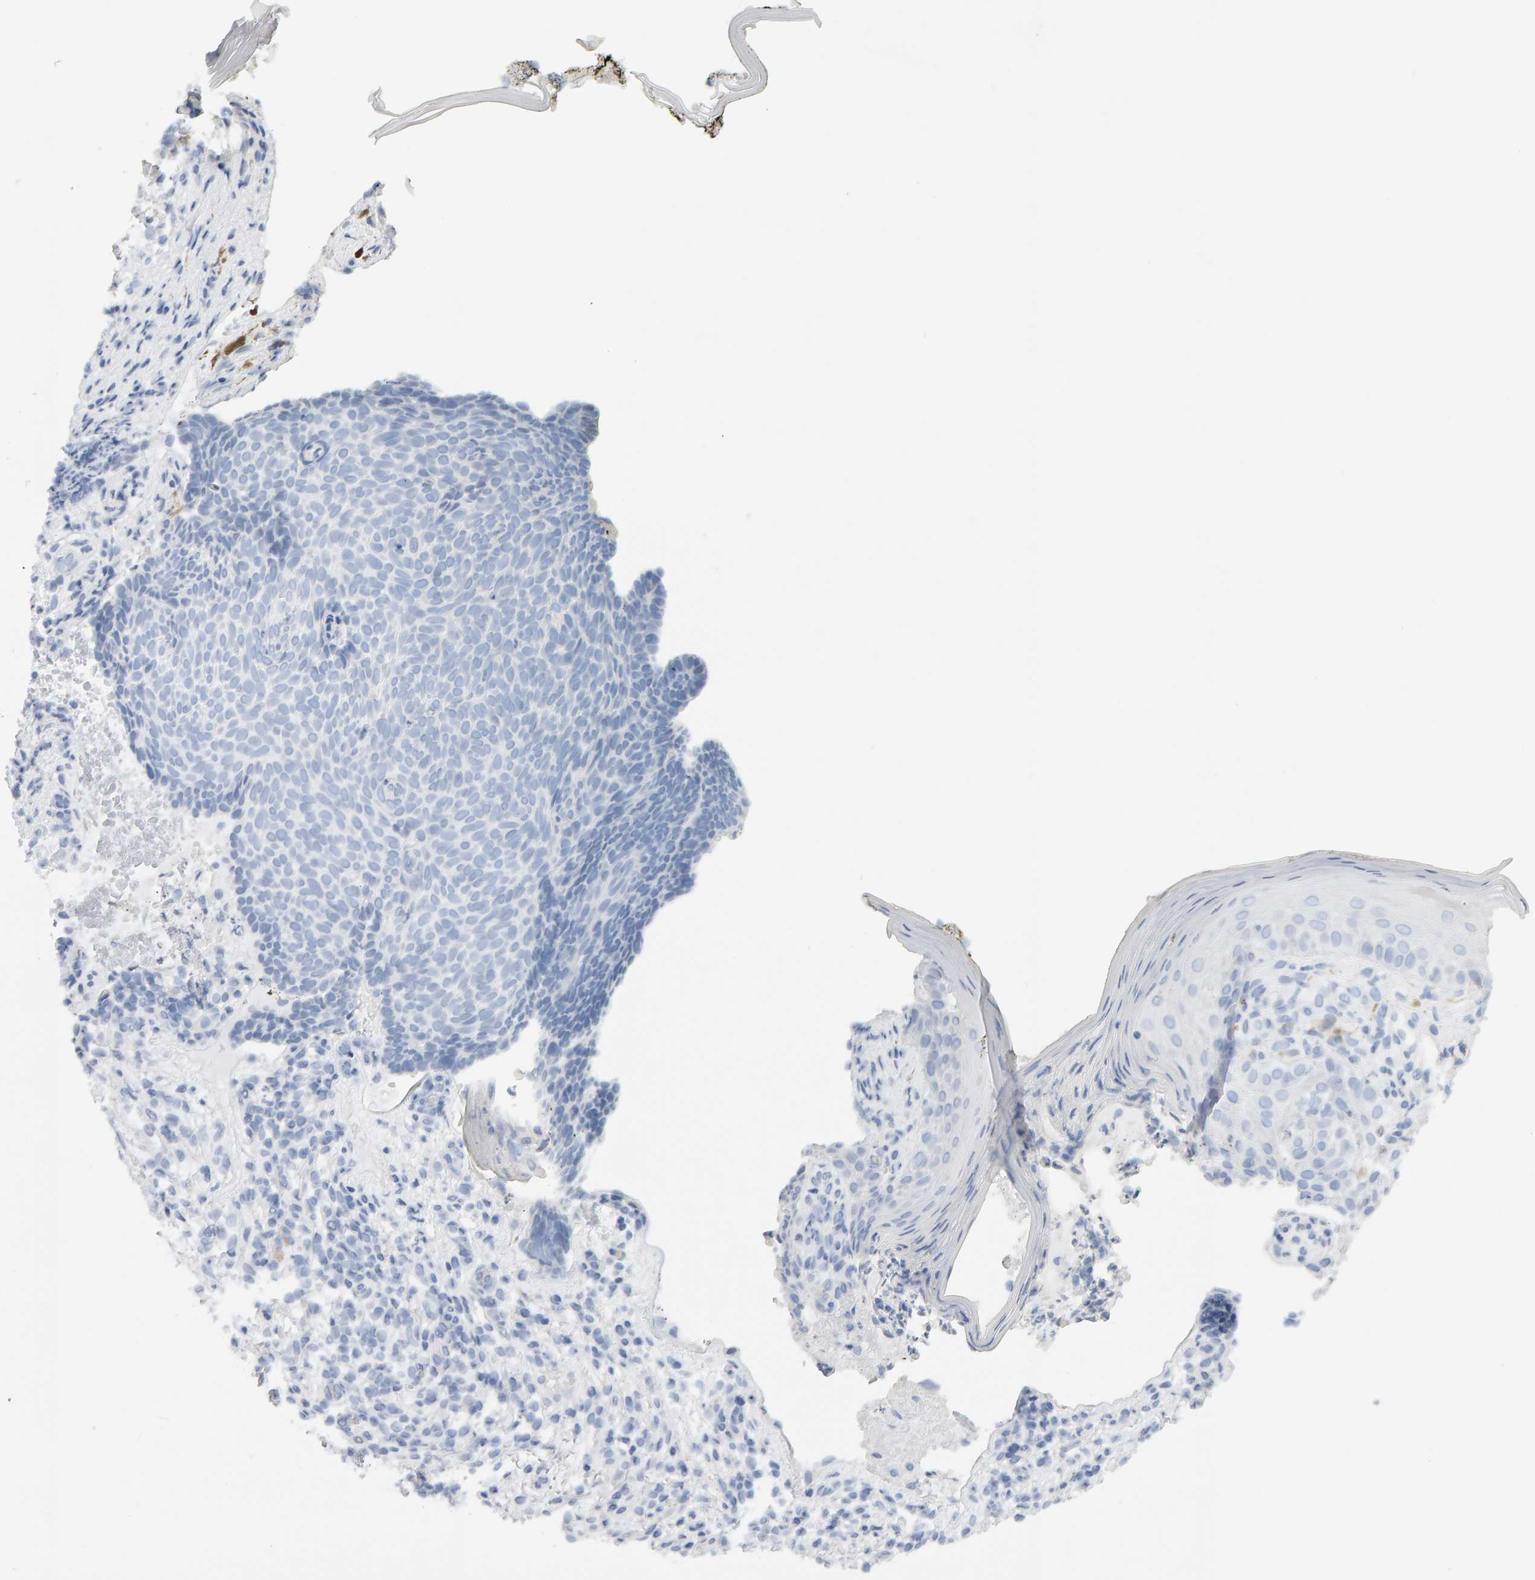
{"staining": {"intensity": "negative", "quantity": "none", "location": "none"}, "tissue": "skin cancer", "cell_type": "Tumor cells", "image_type": "cancer", "snomed": [{"axis": "morphology", "description": "Basal cell carcinoma"}, {"axis": "topography", "description": "Skin"}], "caption": "Tumor cells show no significant protein positivity in basal cell carcinoma (skin).", "gene": "METRNL", "patient": {"sex": "male", "age": 61}}